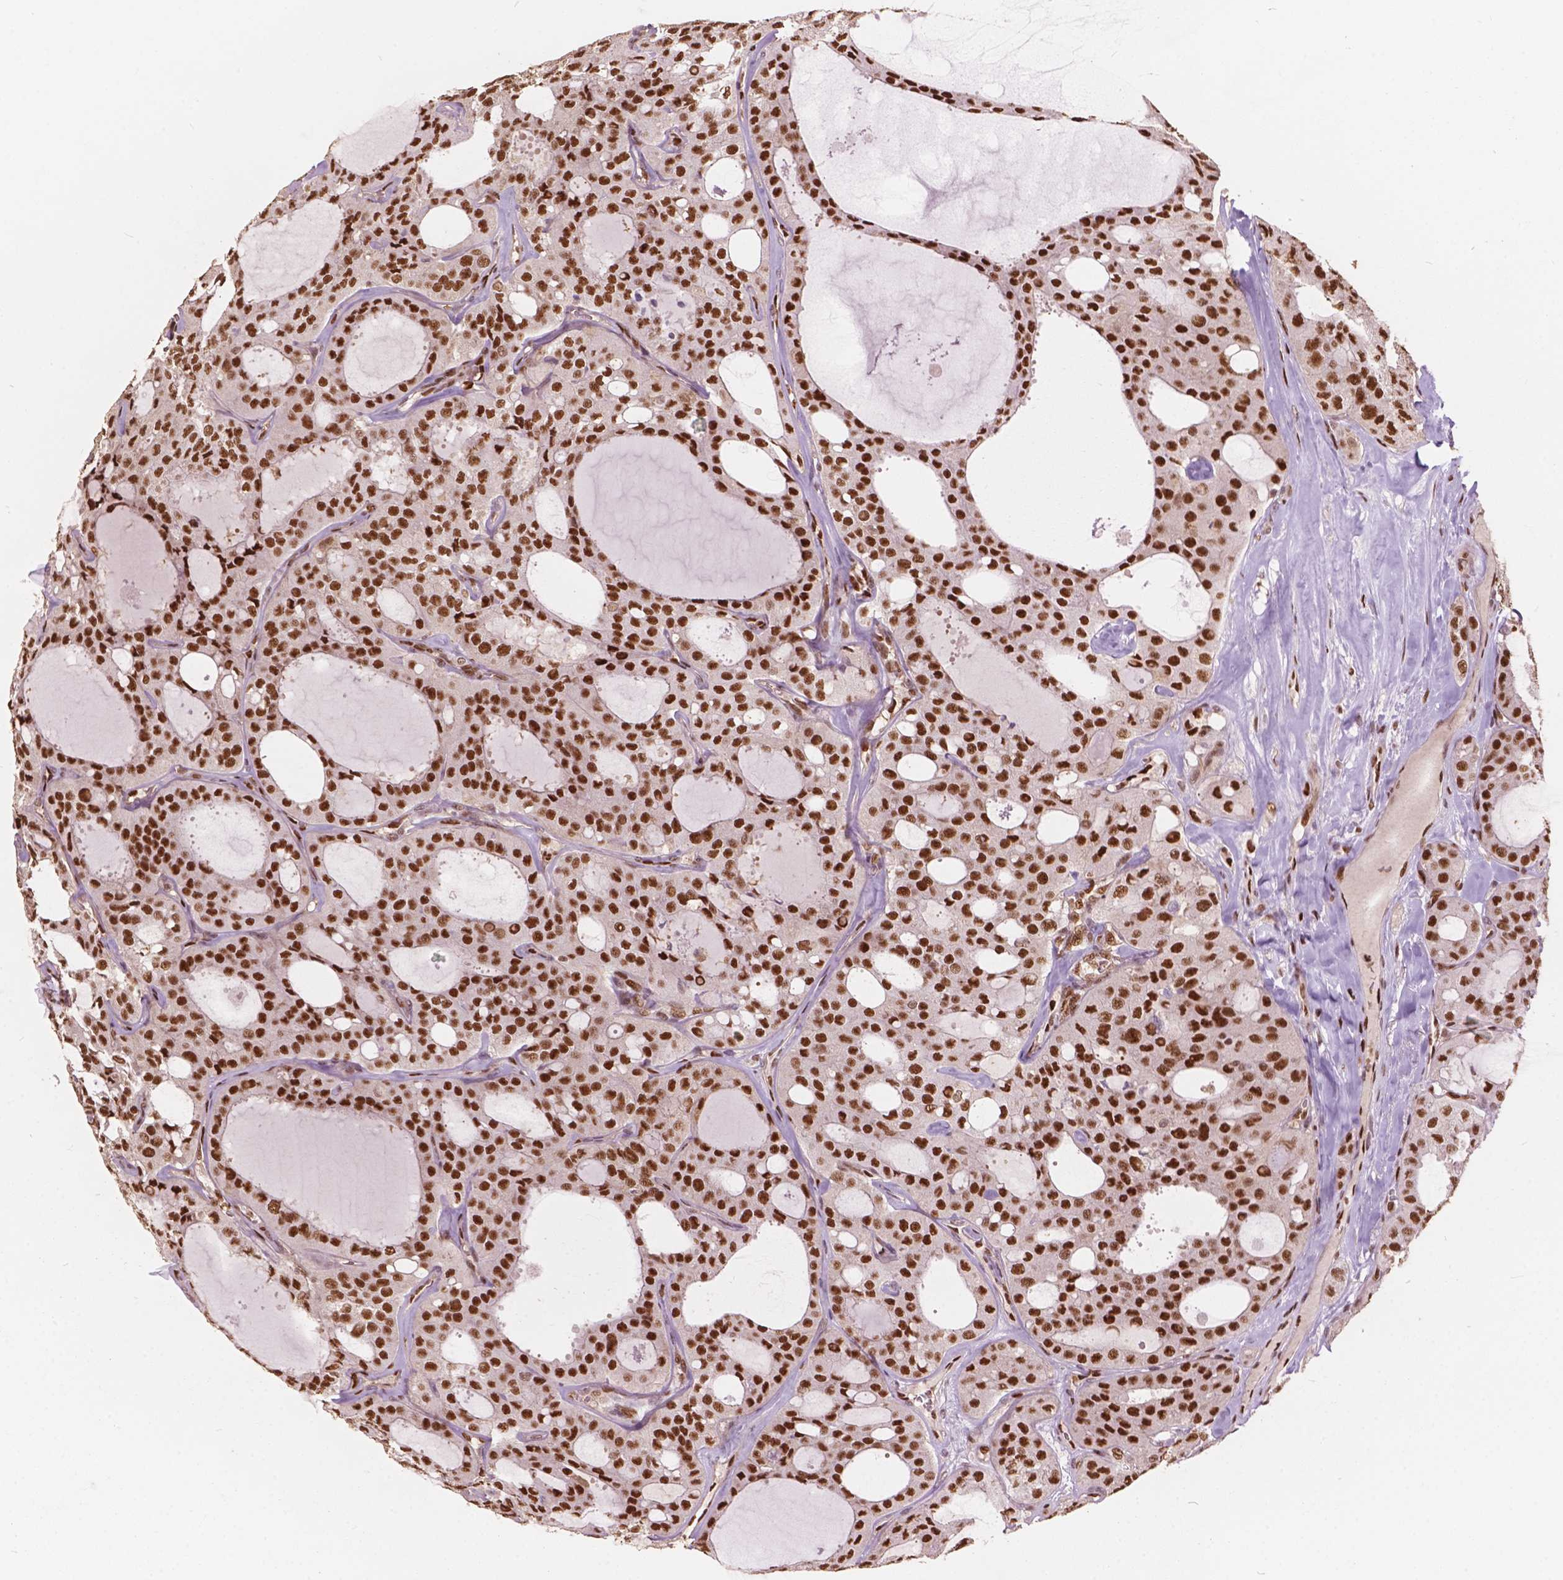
{"staining": {"intensity": "strong", "quantity": ">75%", "location": "nuclear"}, "tissue": "thyroid cancer", "cell_type": "Tumor cells", "image_type": "cancer", "snomed": [{"axis": "morphology", "description": "Follicular adenoma carcinoma, NOS"}, {"axis": "topography", "description": "Thyroid gland"}], "caption": "A photomicrograph of human thyroid follicular adenoma carcinoma stained for a protein displays strong nuclear brown staining in tumor cells. The staining was performed using DAB to visualize the protein expression in brown, while the nuclei were stained in blue with hematoxylin (Magnification: 20x).", "gene": "ANP32B", "patient": {"sex": "male", "age": 75}}